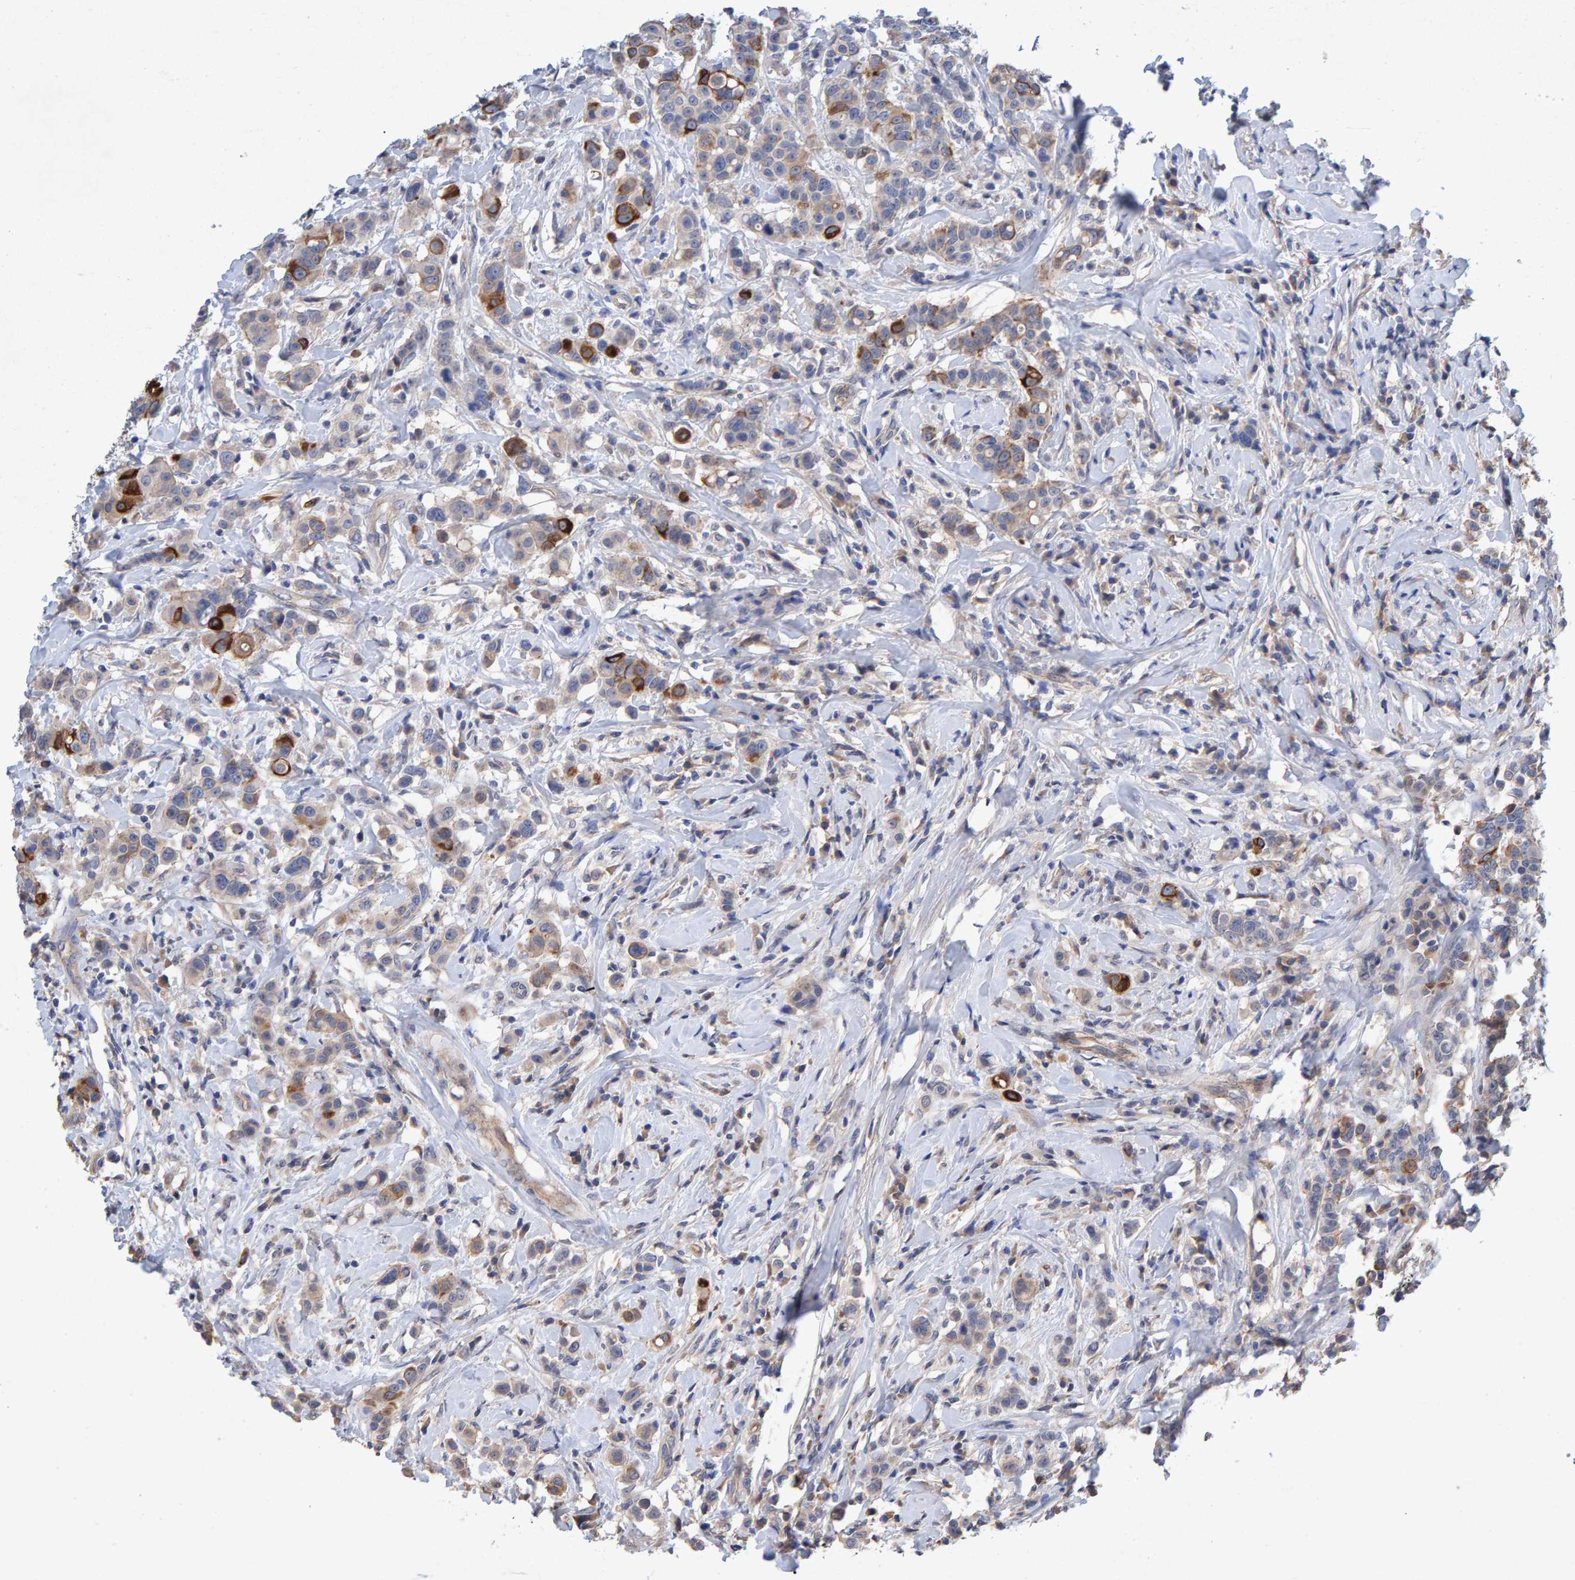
{"staining": {"intensity": "moderate", "quantity": "<25%", "location": "cytoplasmic/membranous"}, "tissue": "breast cancer", "cell_type": "Tumor cells", "image_type": "cancer", "snomed": [{"axis": "morphology", "description": "Duct carcinoma"}, {"axis": "topography", "description": "Breast"}], "caption": "An immunohistochemistry (IHC) micrograph of neoplastic tissue is shown. Protein staining in brown labels moderate cytoplasmic/membranous positivity in breast cancer (intraductal carcinoma) within tumor cells.", "gene": "EFR3A", "patient": {"sex": "female", "age": 27}}